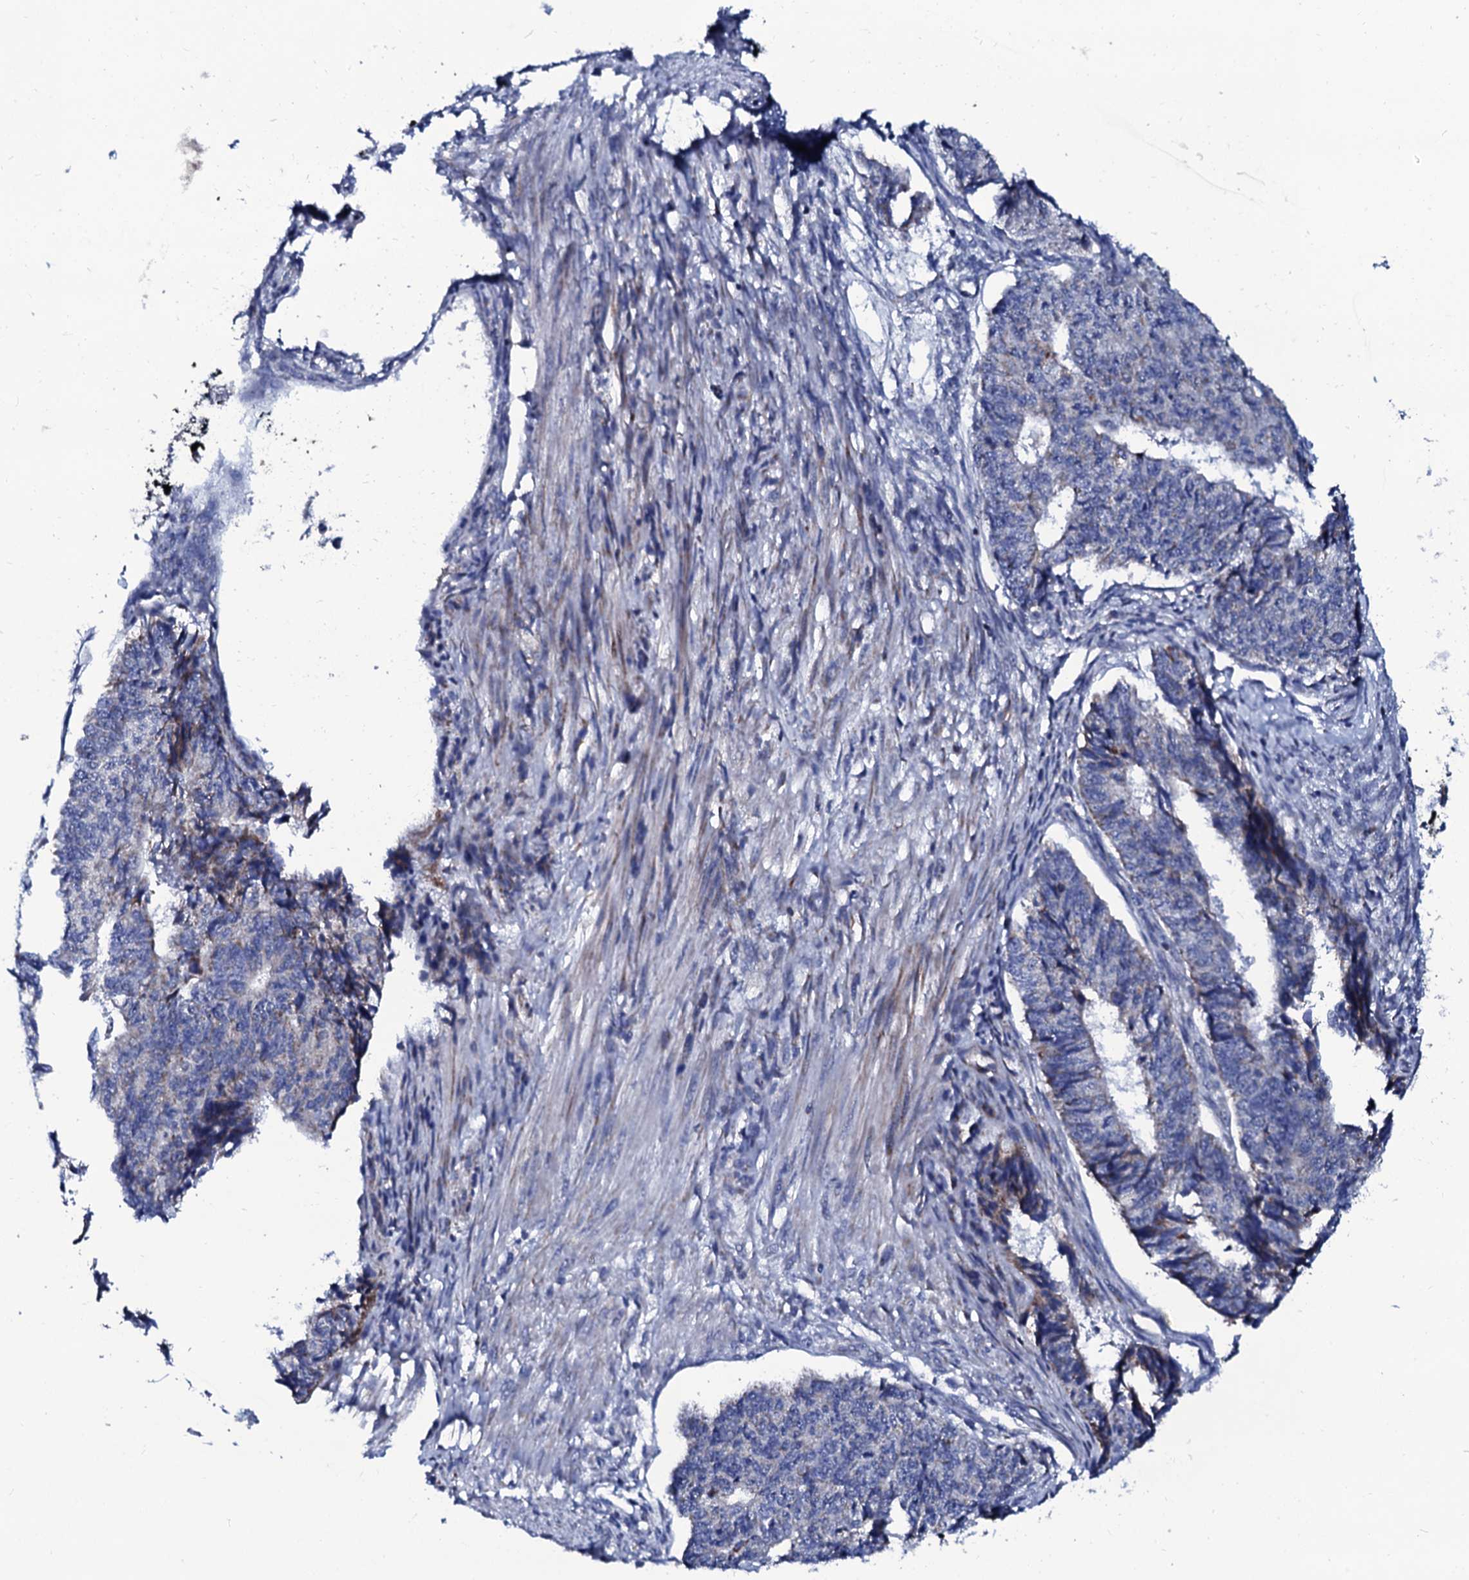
{"staining": {"intensity": "negative", "quantity": "none", "location": "none"}, "tissue": "endometrial cancer", "cell_type": "Tumor cells", "image_type": "cancer", "snomed": [{"axis": "morphology", "description": "Adenocarcinoma, NOS"}, {"axis": "topography", "description": "Endometrium"}], "caption": "Endometrial cancer (adenocarcinoma) was stained to show a protein in brown. There is no significant positivity in tumor cells.", "gene": "SLC37A4", "patient": {"sex": "female", "age": 32}}